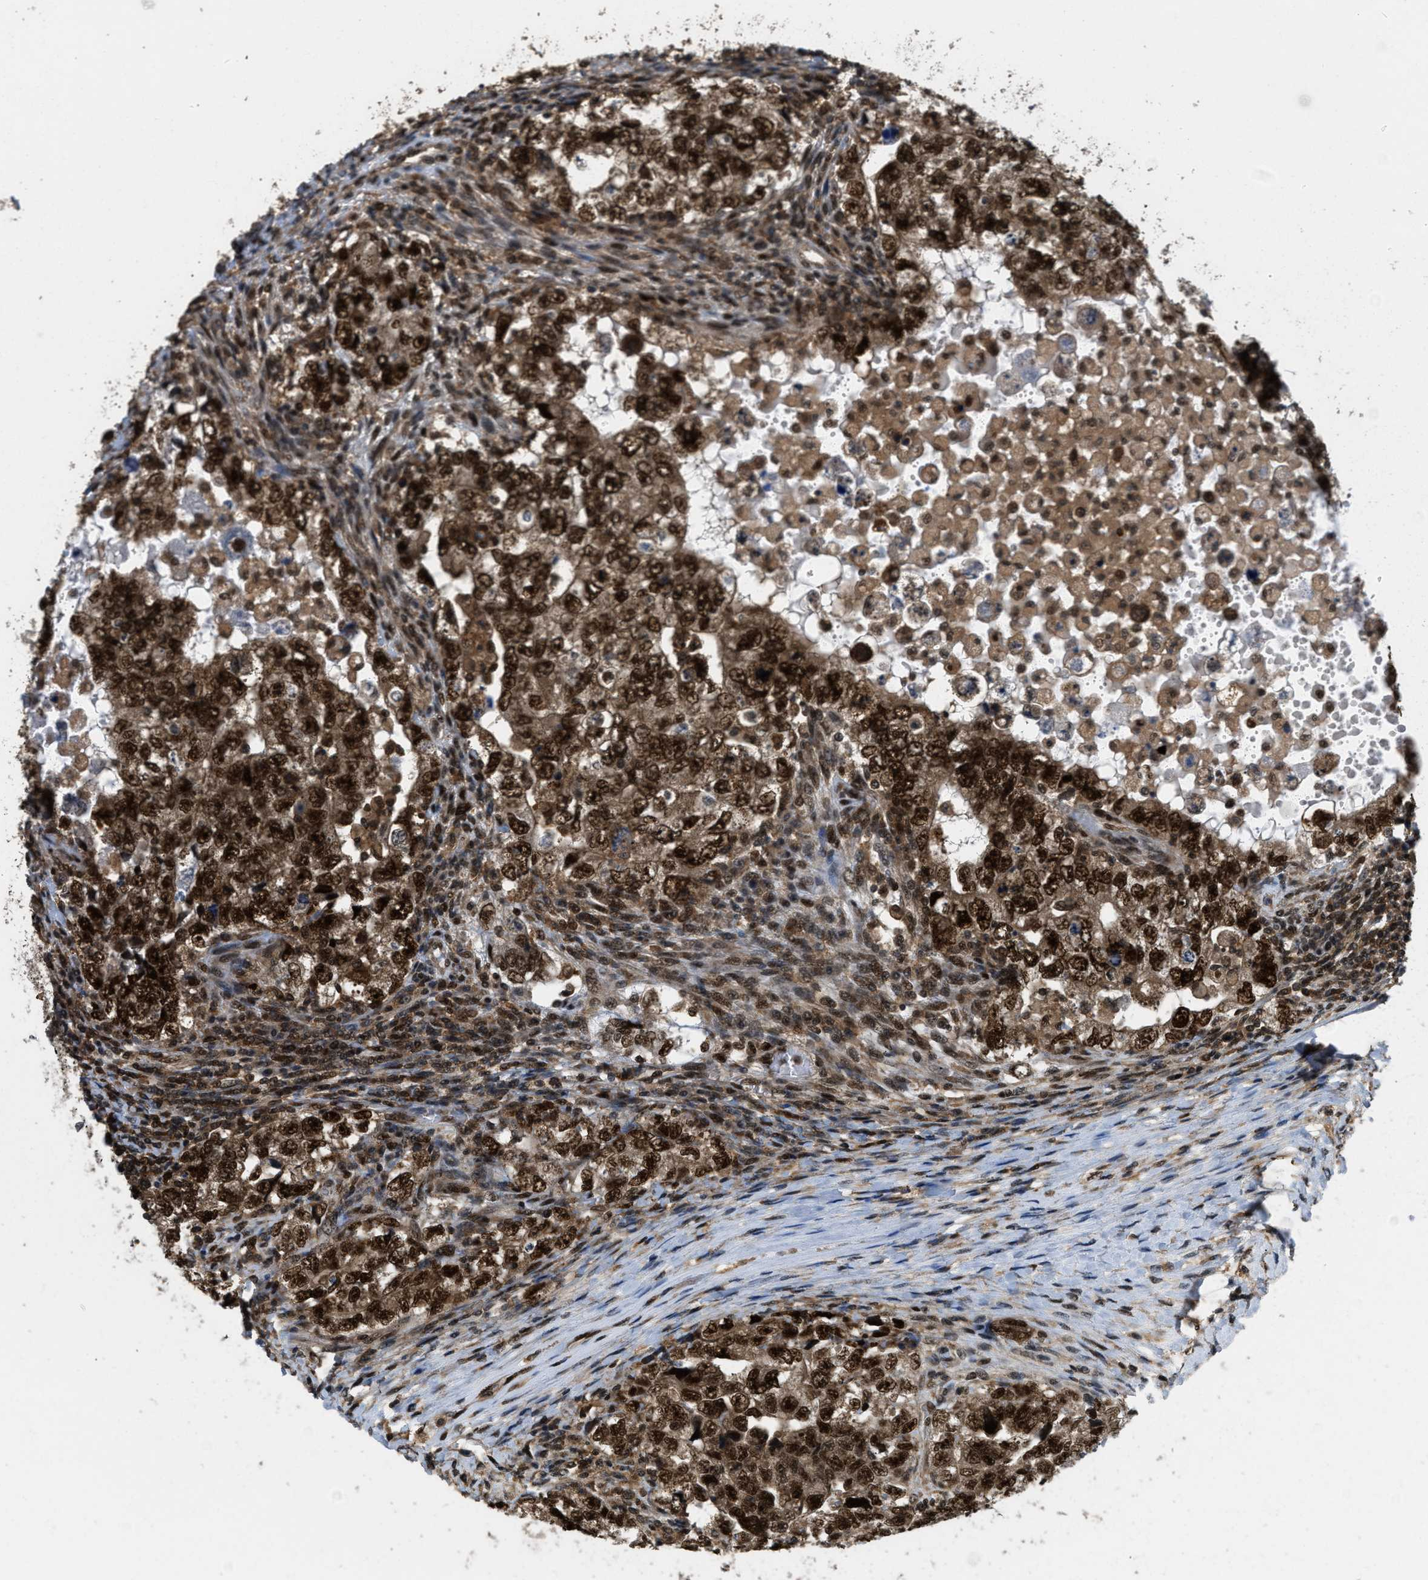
{"staining": {"intensity": "strong", "quantity": ">75%", "location": "cytoplasmic/membranous,nuclear"}, "tissue": "testis cancer", "cell_type": "Tumor cells", "image_type": "cancer", "snomed": [{"axis": "morphology", "description": "Carcinoma, Embryonal, NOS"}, {"axis": "topography", "description": "Testis"}], "caption": "Strong cytoplasmic/membranous and nuclear expression is identified in about >75% of tumor cells in testis cancer (embryonal carcinoma).", "gene": "ATF7IP", "patient": {"sex": "male", "age": 36}}